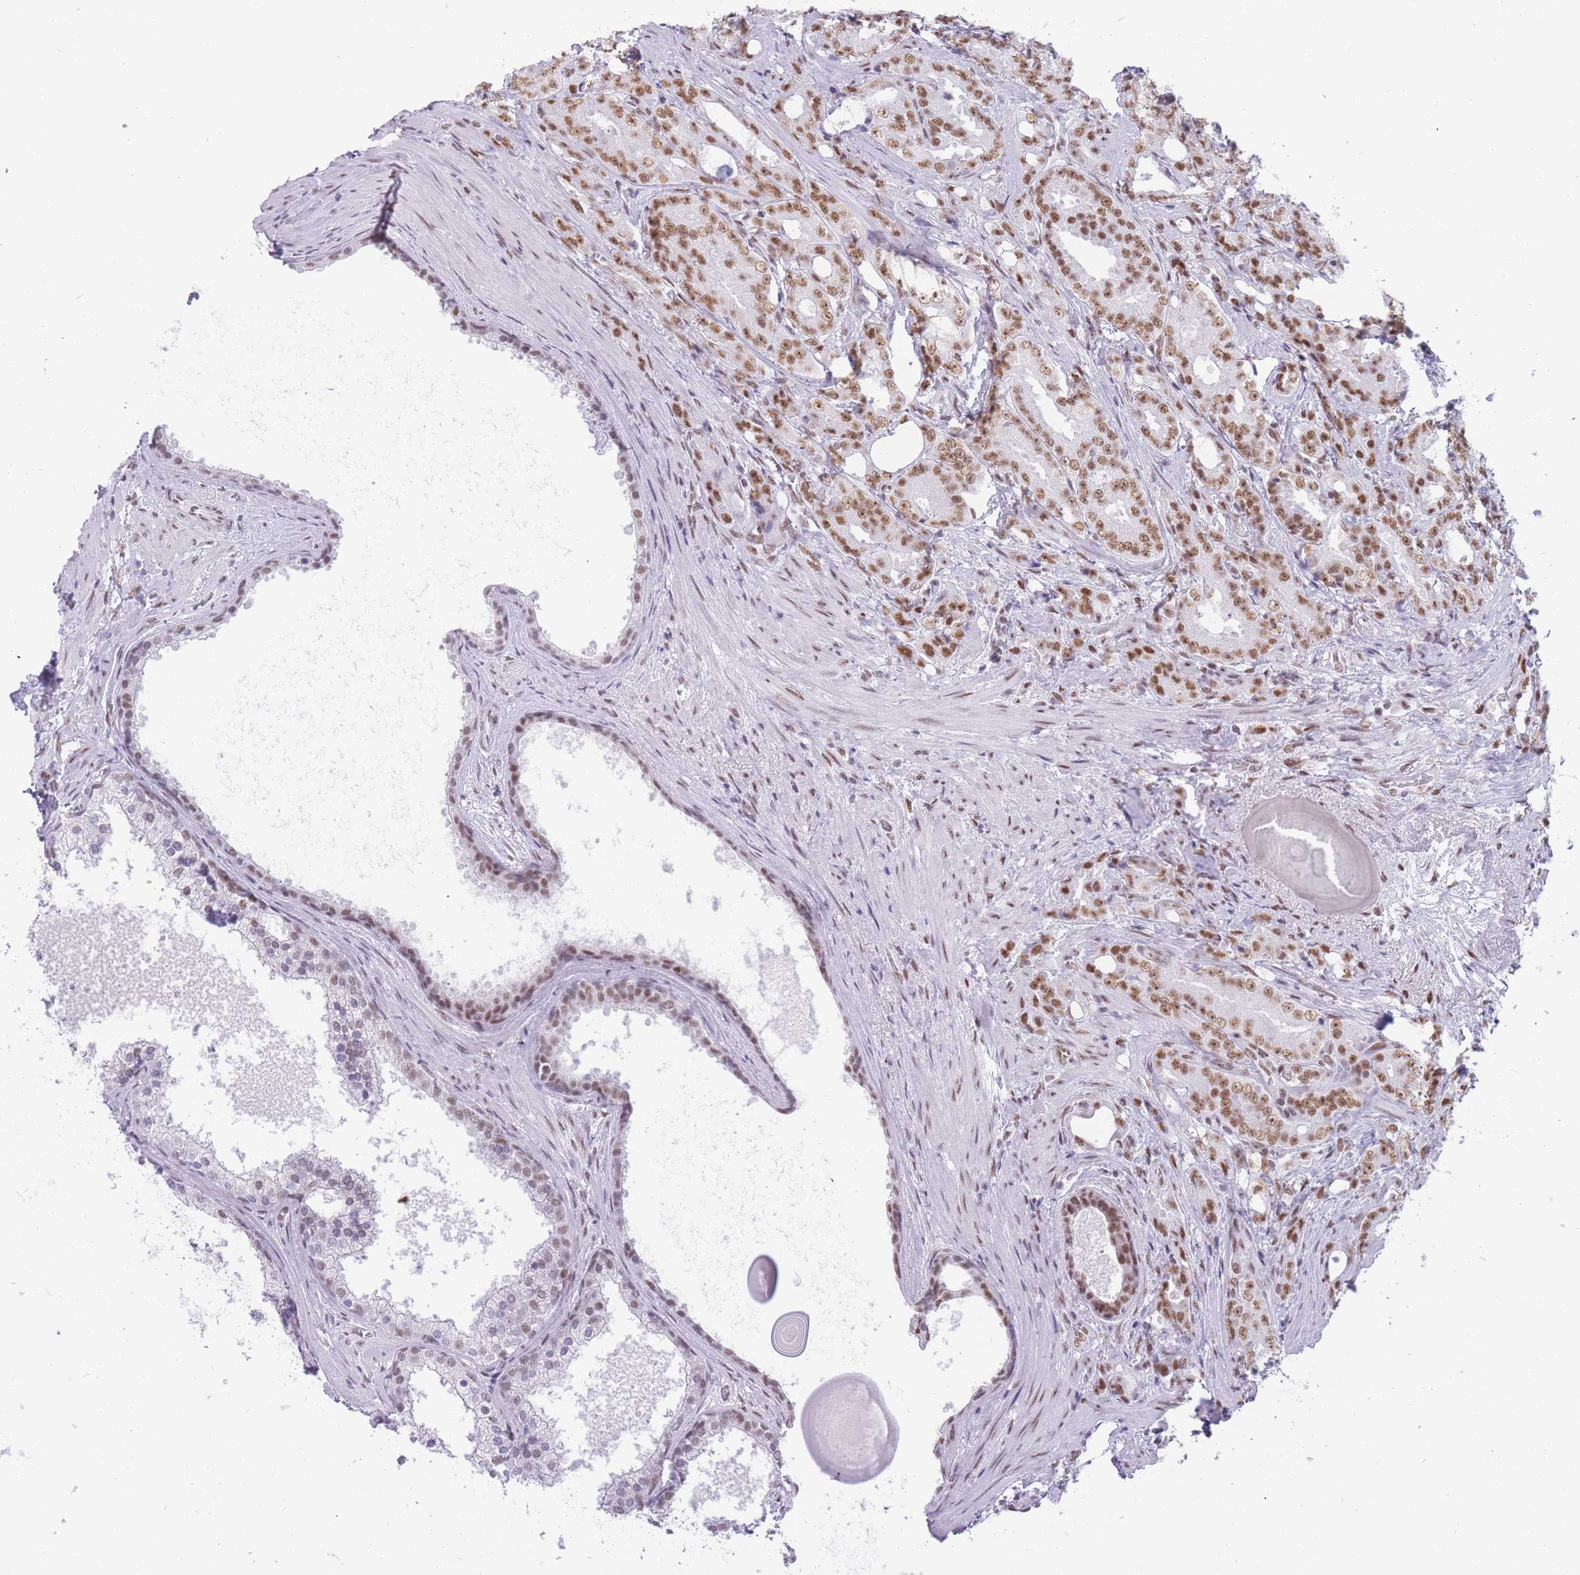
{"staining": {"intensity": "moderate", "quantity": ">75%", "location": "nuclear"}, "tissue": "prostate cancer", "cell_type": "Tumor cells", "image_type": "cancer", "snomed": [{"axis": "morphology", "description": "Adenocarcinoma, High grade"}, {"axis": "topography", "description": "Prostate"}], "caption": "Human prostate cancer stained with a protein marker reveals moderate staining in tumor cells.", "gene": "HNRNPUL1", "patient": {"sex": "male", "age": 69}}